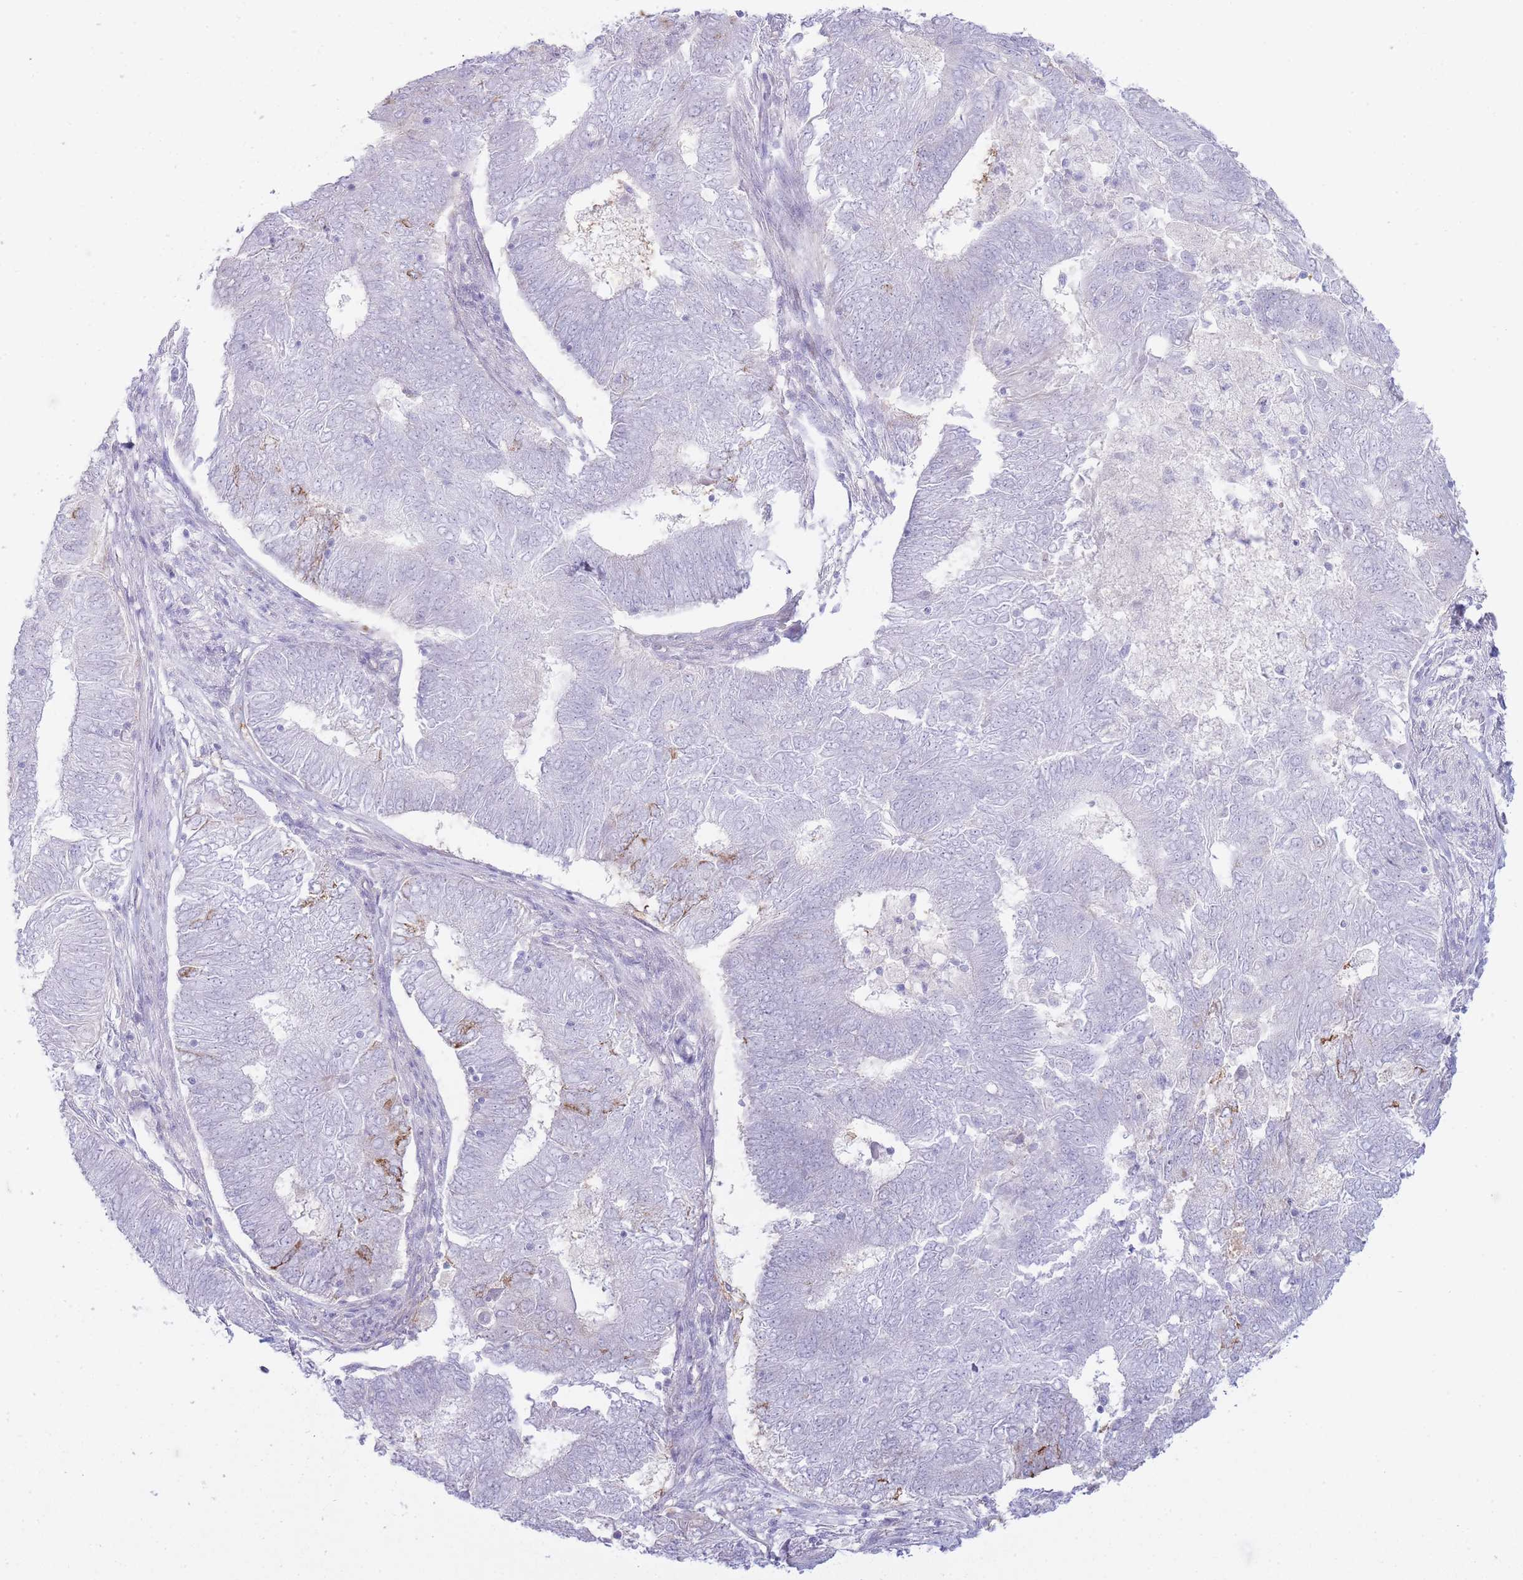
{"staining": {"intensity": "strong", "quantity": "<25%", "location": "cytoplasmic/membranous"}, "tissue": "endometrial cancer", "cell_type": "Tumor cells", "image_type": "cancer", "snomed": [{"axis": "morphology", "description": "Adenocarcinoma, NOS"}, {"axis": "topography", "description": "Endometrium"}], "caption": "A histopathology image of endometrial cancer (adenocarcinoma) stained for a protein displays strong cytoplasmic/membranous brown staining in tumor cells.", "gene": "UTP14A", "patient": {"sex": "female", "age": 62}}